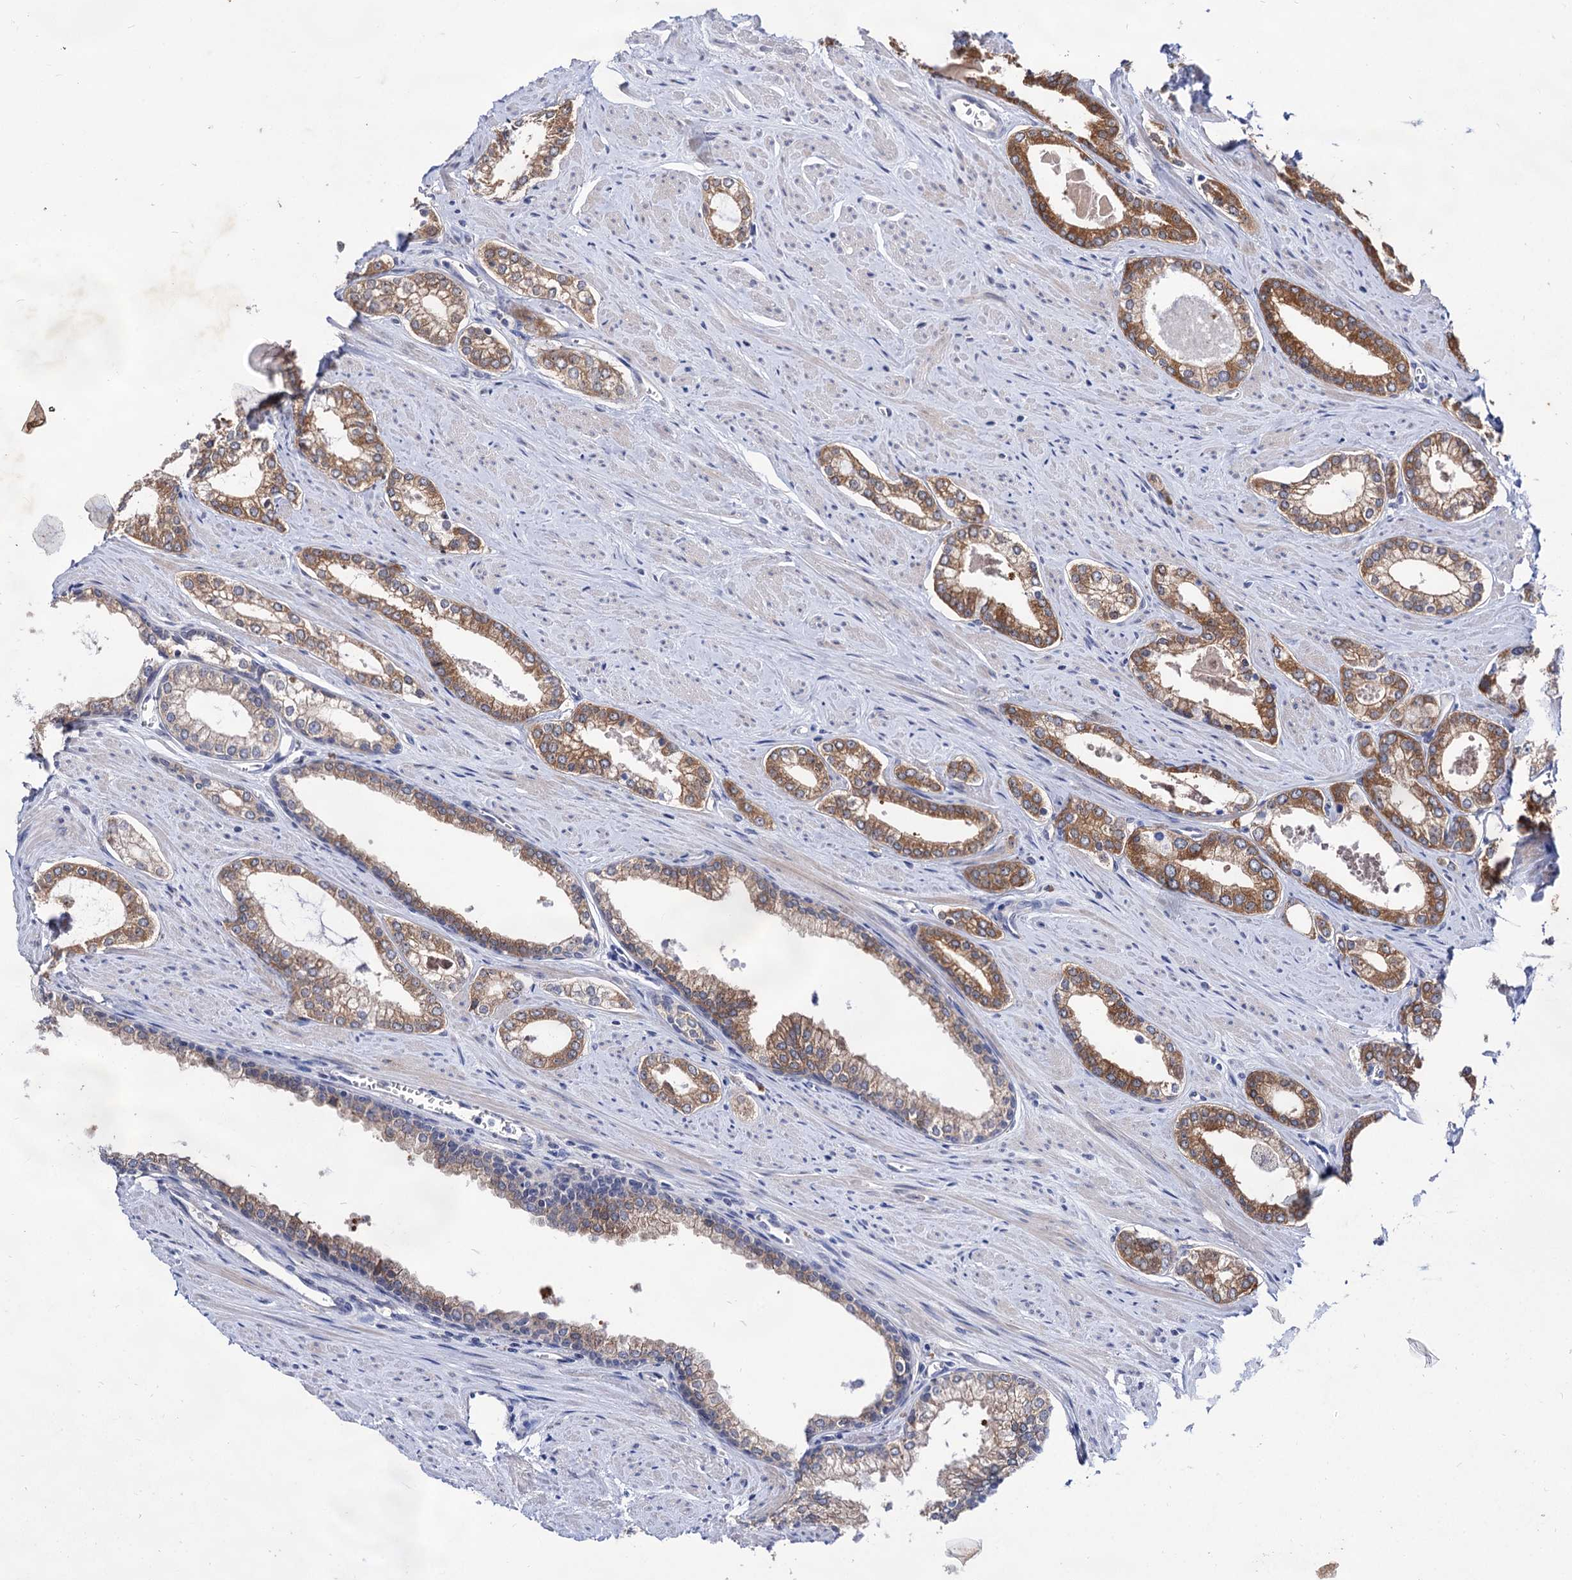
{"staining": {"intensity": "moderate", "quantity": ">75%", "location": "cytoplasmic/membranous"}, "tissue": "prostate cancer", "cell_type": "Tumor cells", "image_type": "cancer", "snomed": [{"axis": "morphology", "description": "Adenocarcinoma, Low grade"}, {"axis": "topography", "description": "Prostate and seminal vesicle, NOS"}], "caption": "Human prostate cancer (adenocarcinoma (low-grade)) stained with a protein marker demonstrates moderate staining in tumor cells.", "gene": "ARFIP2", "patient": {"sex": "male", "age": 60}}